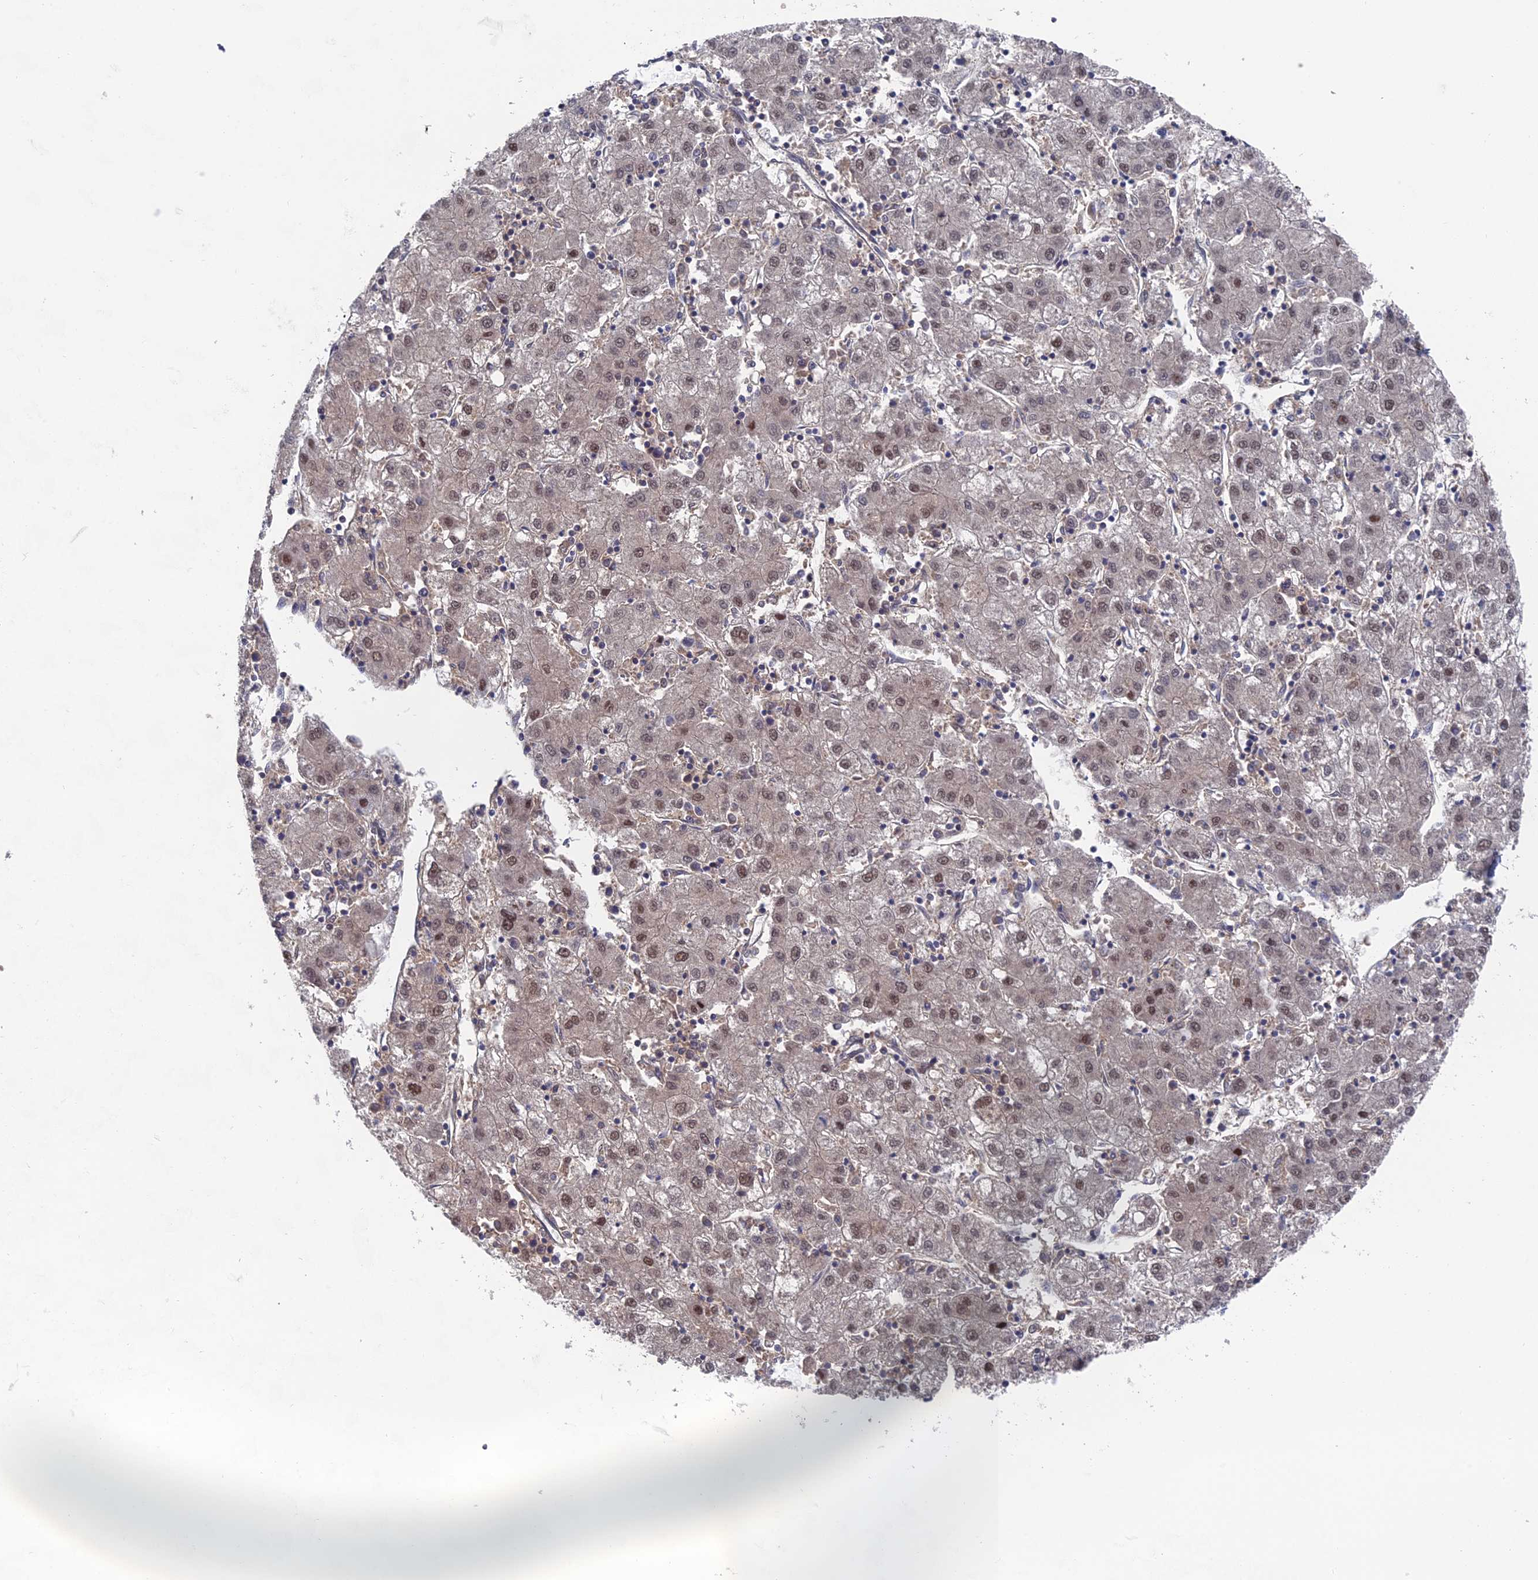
{"staining": {"intensity": "moderate", "quantity": "25%-75%", "location": "nuclear"}, "tissue": "liver cancer", "cell_type": "Tumor cells", "image_type": "cancer", "snomed": [{"axis": "morphology", "description": "Carcinoma, Hepatocellular, NOS"}, {"axis": "topography", "description": "Liver"}], "caption": "Liver hepatocellular carcinoma was stained to show a protein in brown. There is medium levels of moderate nuclear positivity in approximately 25%-75% of tumor cells.", "gene": "UNC5D", "patient": {"sex": "male", "age": 72}}